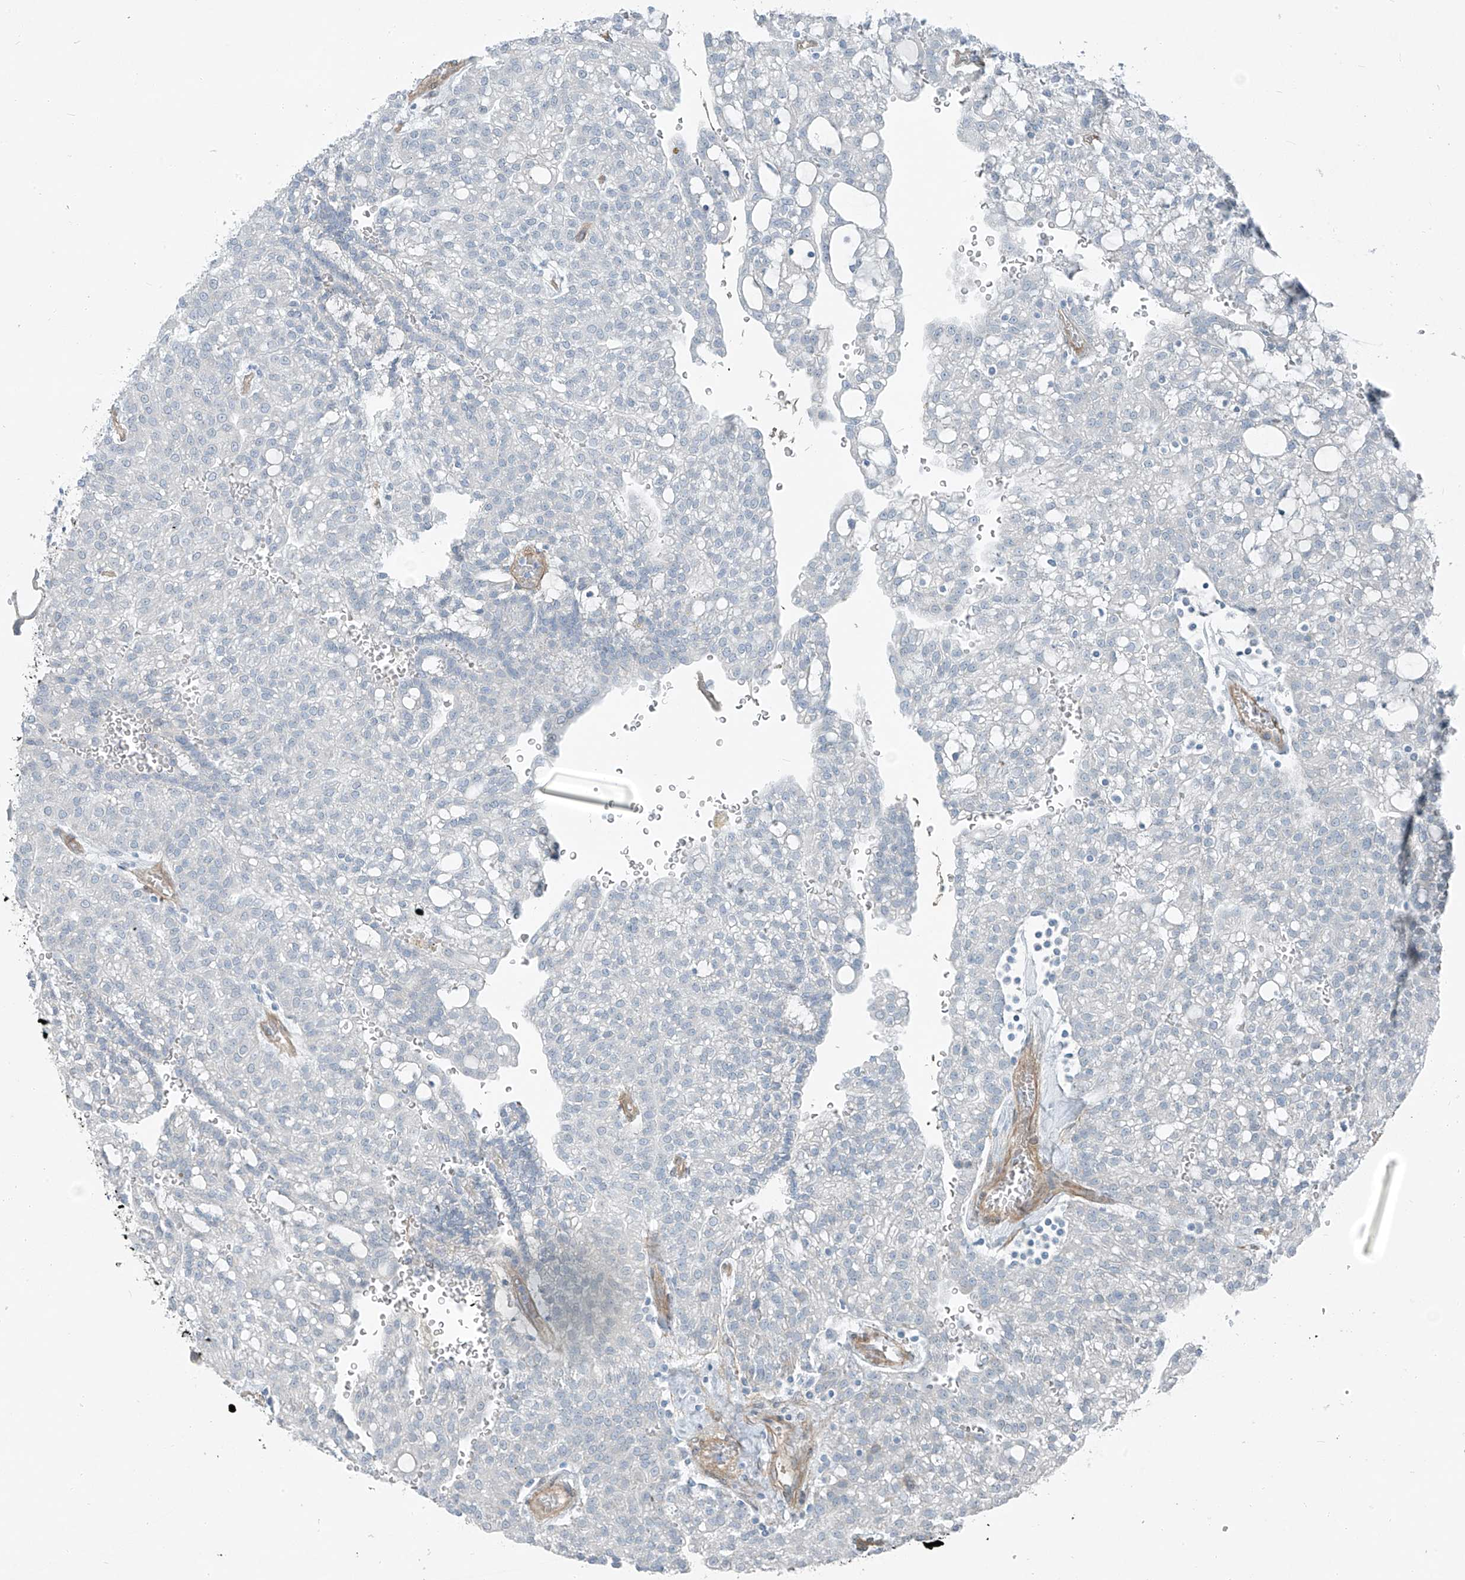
{"staining": {"intensity": "negative", "quantity": "none", "location": "none"}, "tissue": "renal cancer", "cell_type": "Tumor cells", "image_type": "cancer", "snomed": [{"axis": "morphology", "description": "Adenocarcinoma, NOS"}, {"axis": "topography", "description": "Kidney"}], "caption": "Immunohistochemistry (IHC) histopathology image of human renal adenocarcinoma stained for a protein (brown), which demonstrates no staining in tumor cells. (DAB immunohistochemistry, high magnification).", "gene": "TNS2", "patient": {"sex": "male", "age": 63}}